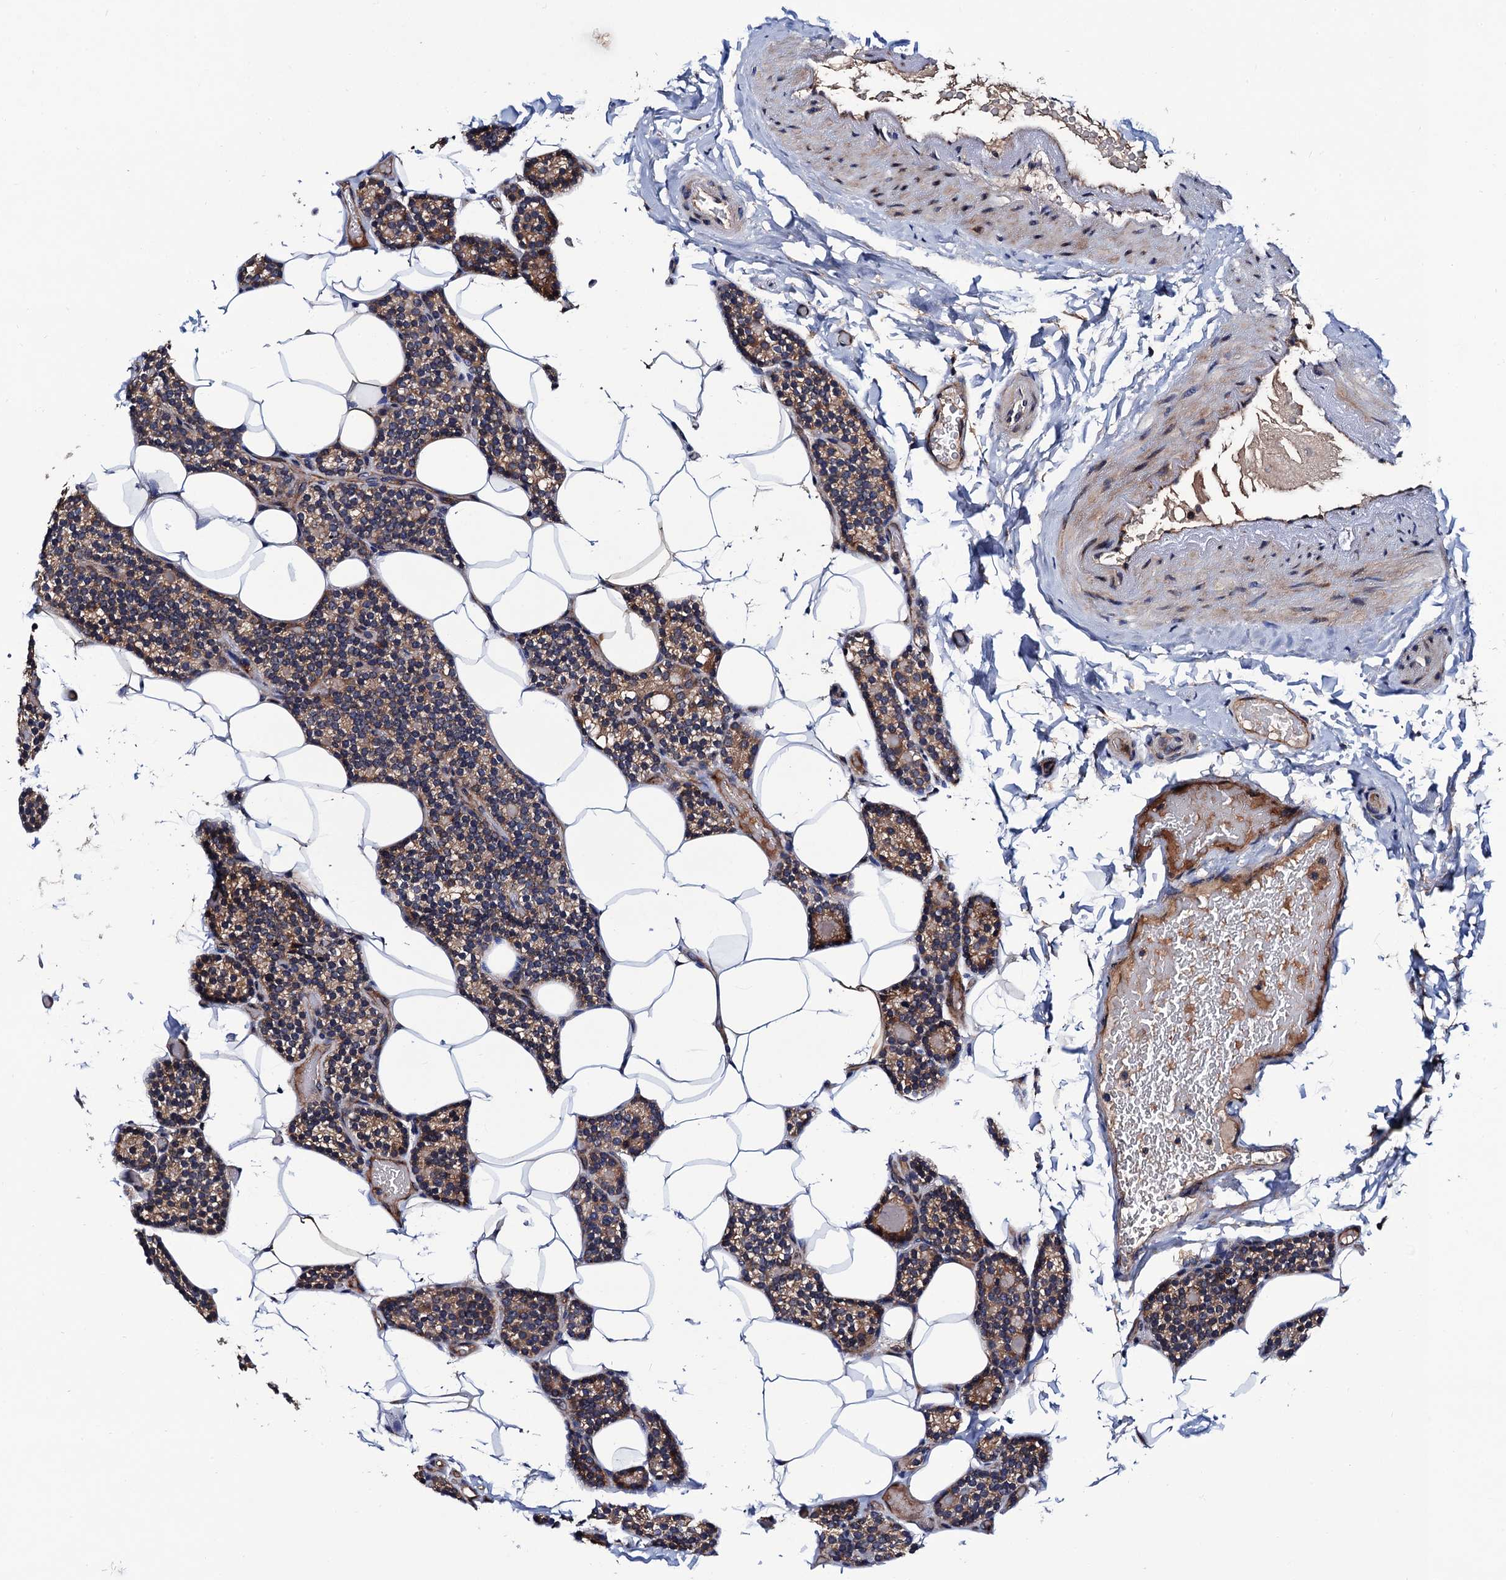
{"staining": {"intensity": "weak", "quantity": "25%-75%", "location": "cytoplasmic/membranous"}, "tissue": "parathyroid gland", "cell_type": "Glandular cells", "image_type": "normal", "snomed": [{"axis": "morphology", "description": "Normal tissue, NOS"}, {"axis": "topography", "description": "Parathyroid gland"}], "caption": "Glandular cells demonstrate low levels of weak cytoplasmic/membranous positivity in about 25%-75% of cells in benign parathyroid gland. The staining was performed using DAB (3,3'-diaminobenzidine), with brown indicating positive protein expression. Nuclei are stained blue with hematoxylin.", "gene": "TRMT112", "patient": {"sex": "male", "age": 52}}